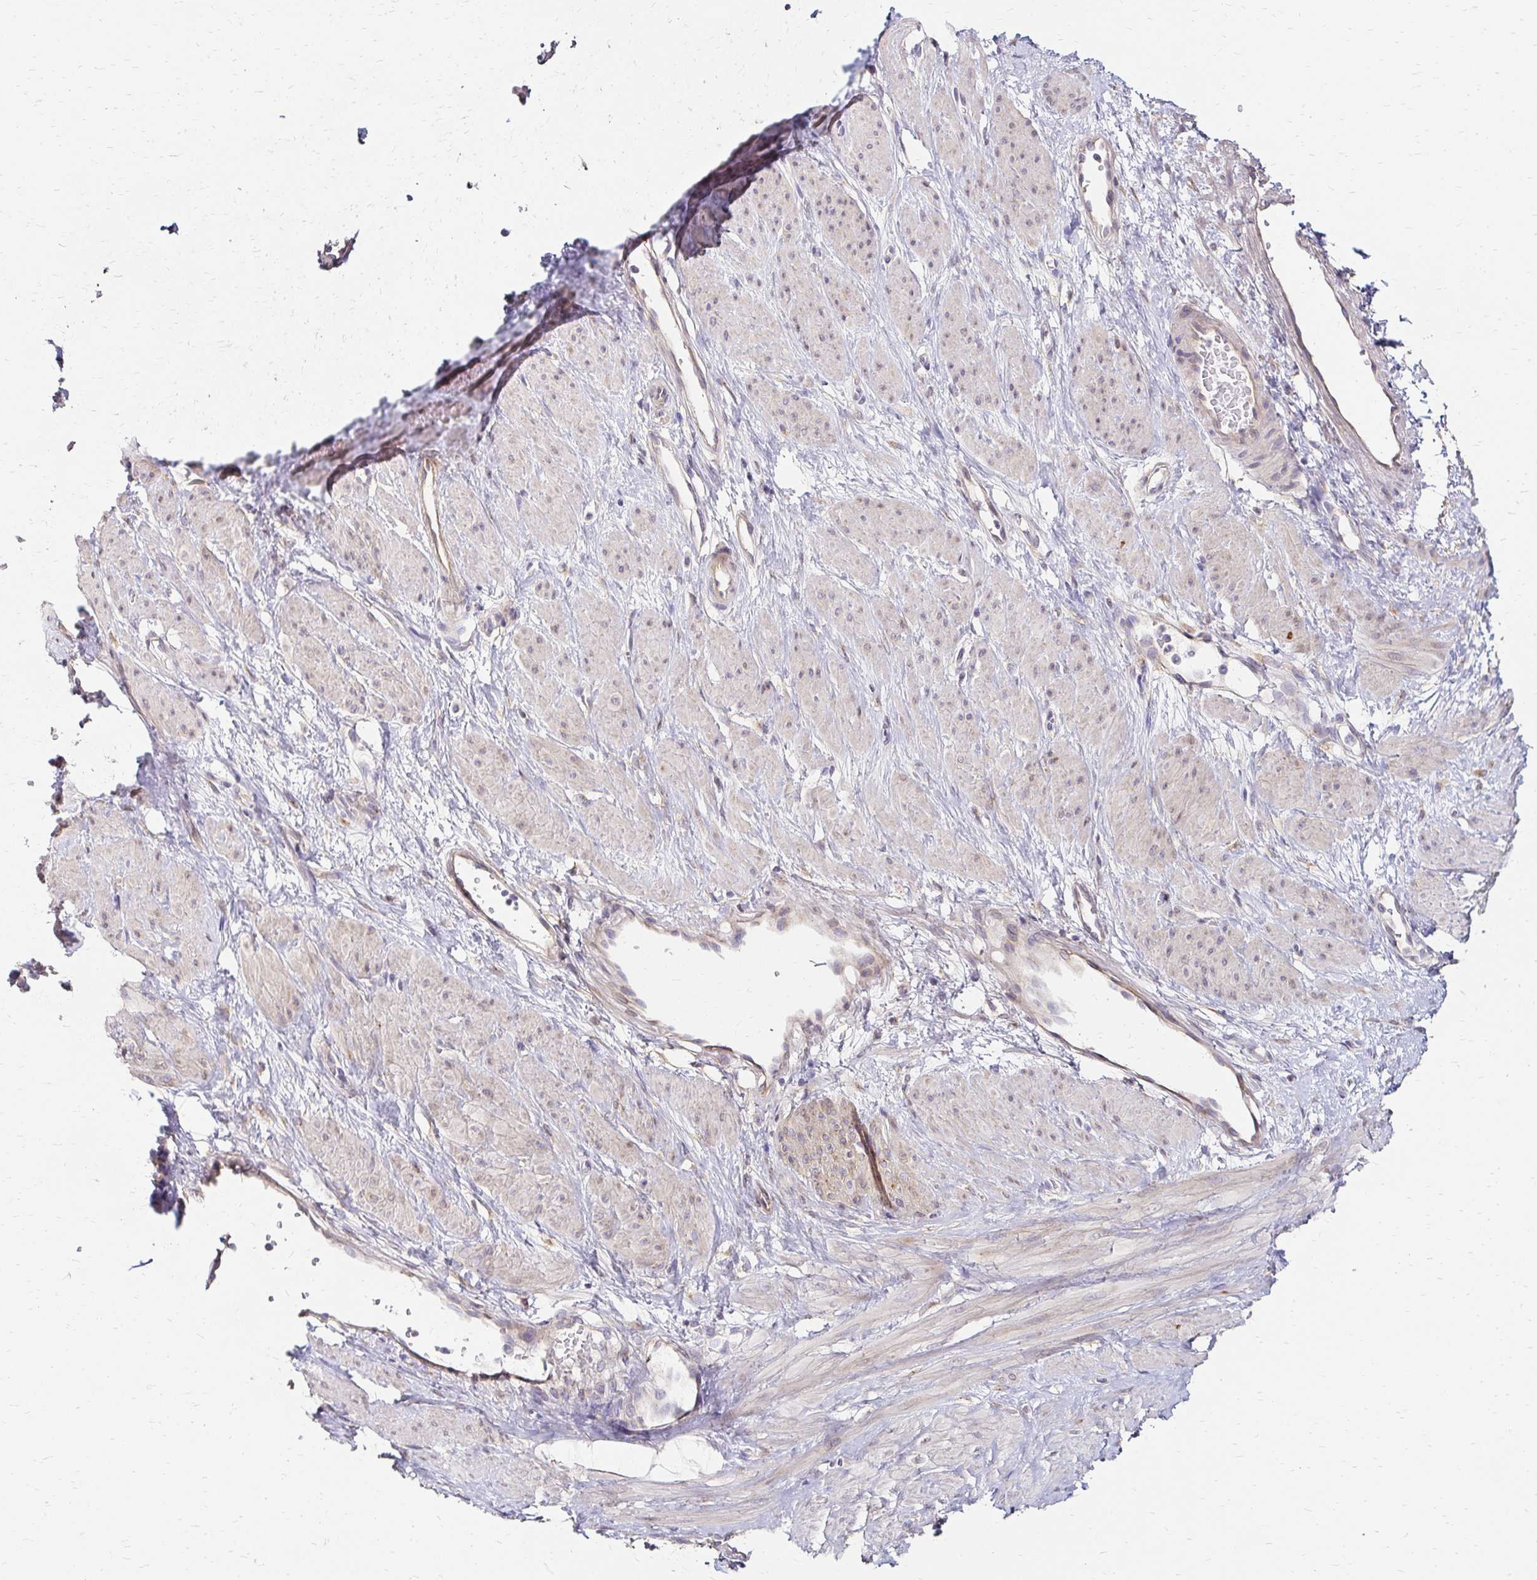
{"staining": {"intensity": "negative", "quantity": "none", "location": "none"}, "tissue": "smooth muscle", "cell_type": "Smooth muscle cells", "image_type": "normal", "snomed": [{"axis": "morphology", "description": "Normal tissue, NOS"}, {"axis": "topography", "description": "Smooth muscle"}, {"axis": "topography", "description": "Uterus"}], "caption": "Immunohistochemistry of benign smooth muscle shows no positivity in smooth muscle cells. (Stains: DAB IHC with hematoxylin counter stain, Microscopy: brightfield microscopy at high magnification).", "gene": "PRIMA1", "patient": {"sex": "female", "age": 39}}